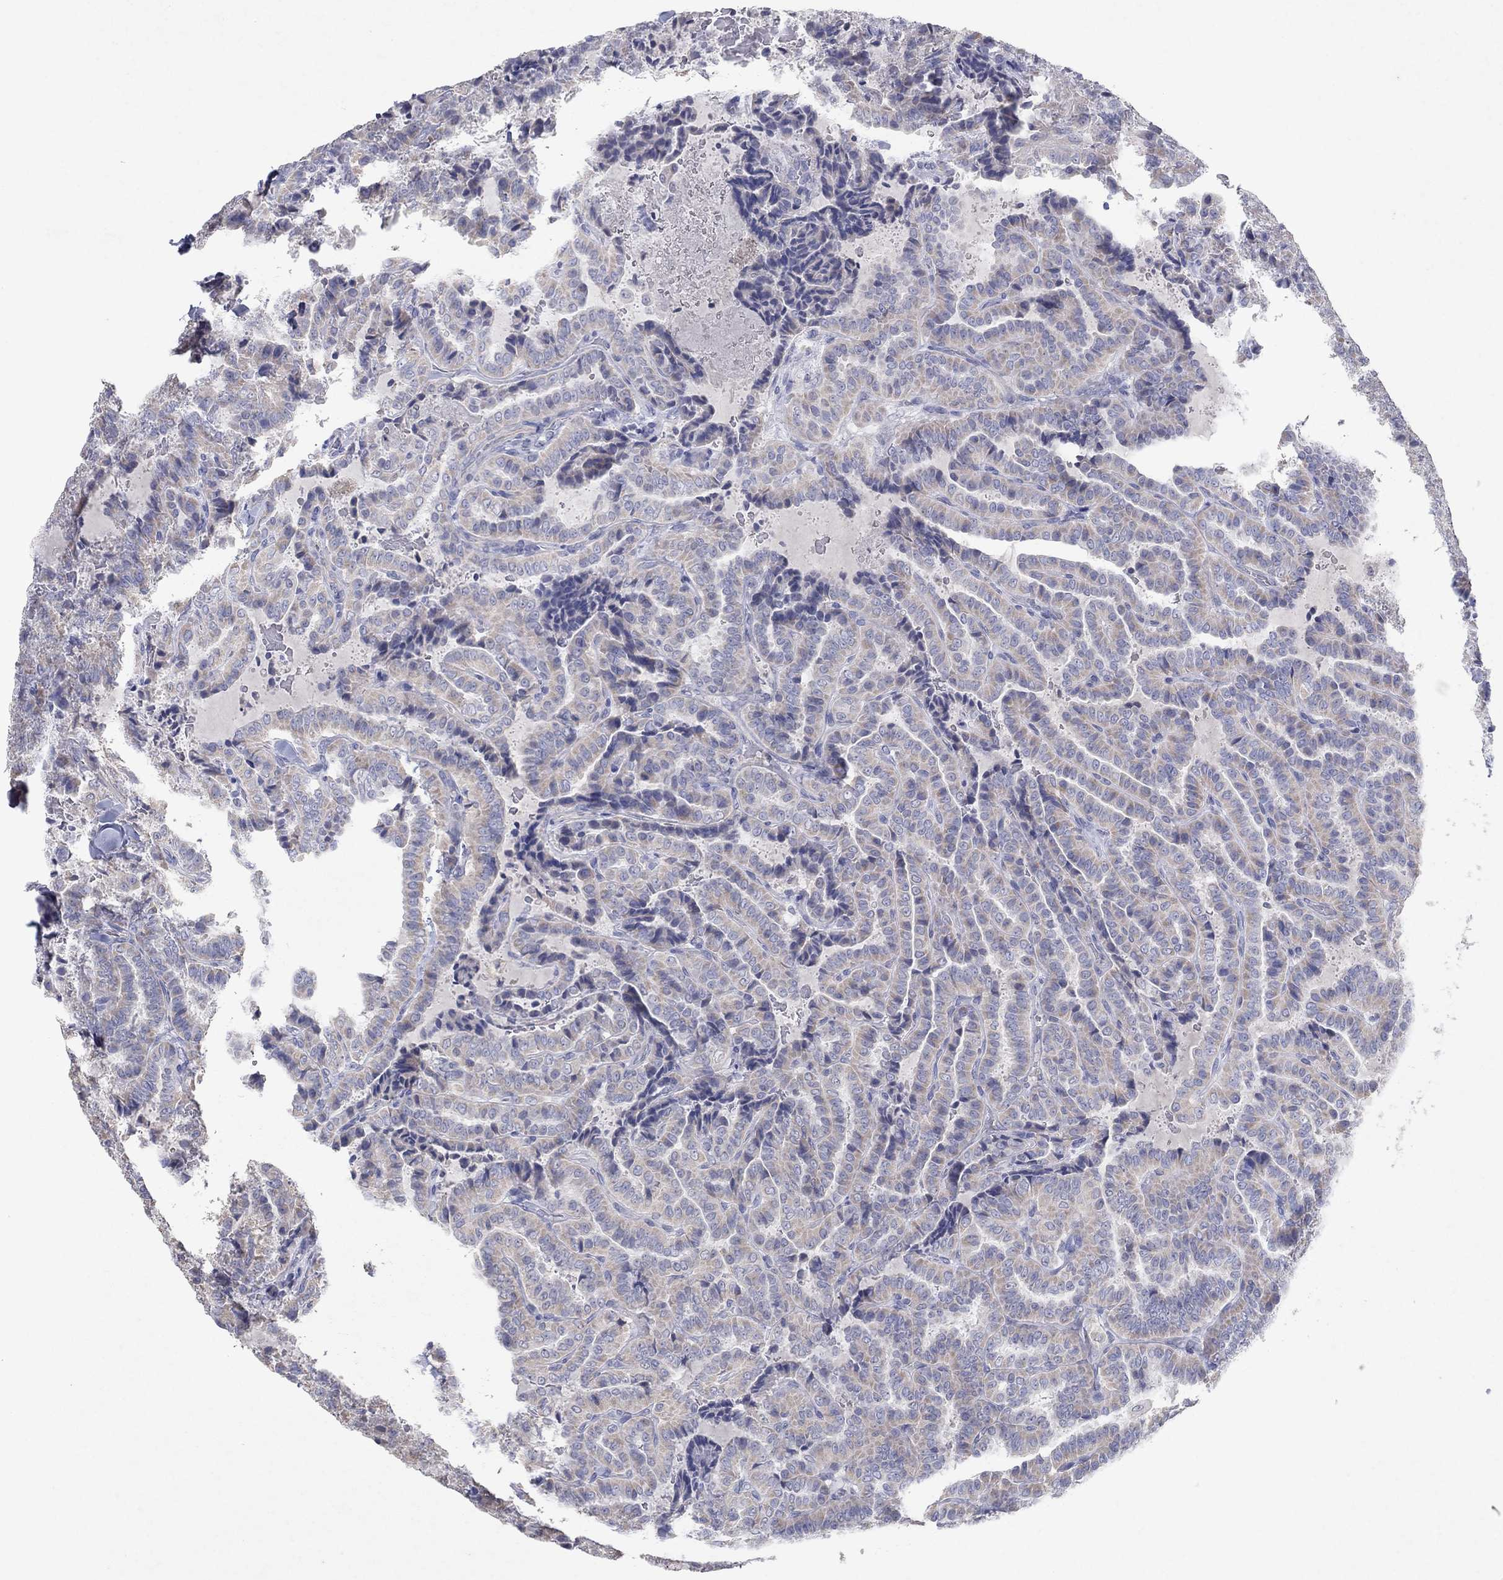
{"staining": {"intensity": "negative", "quantity": "none", "location": "none"}, "tissue": "thyroid cancer", "cell_type": "Tumor cells", "image_type": "cancer", "snomed": [{"axis": "morphology", "description": "Papillary adenocarcinoma, NOS"}, {"axis": "topography", "description": "Thyroid gland"}], "caption": "The image demonstrates no significant positivity in tumor cells of papillary adenocarcinoma (thyroid).", "gene": "KRT40", "patient": {"sex": "female", "age": 39}}